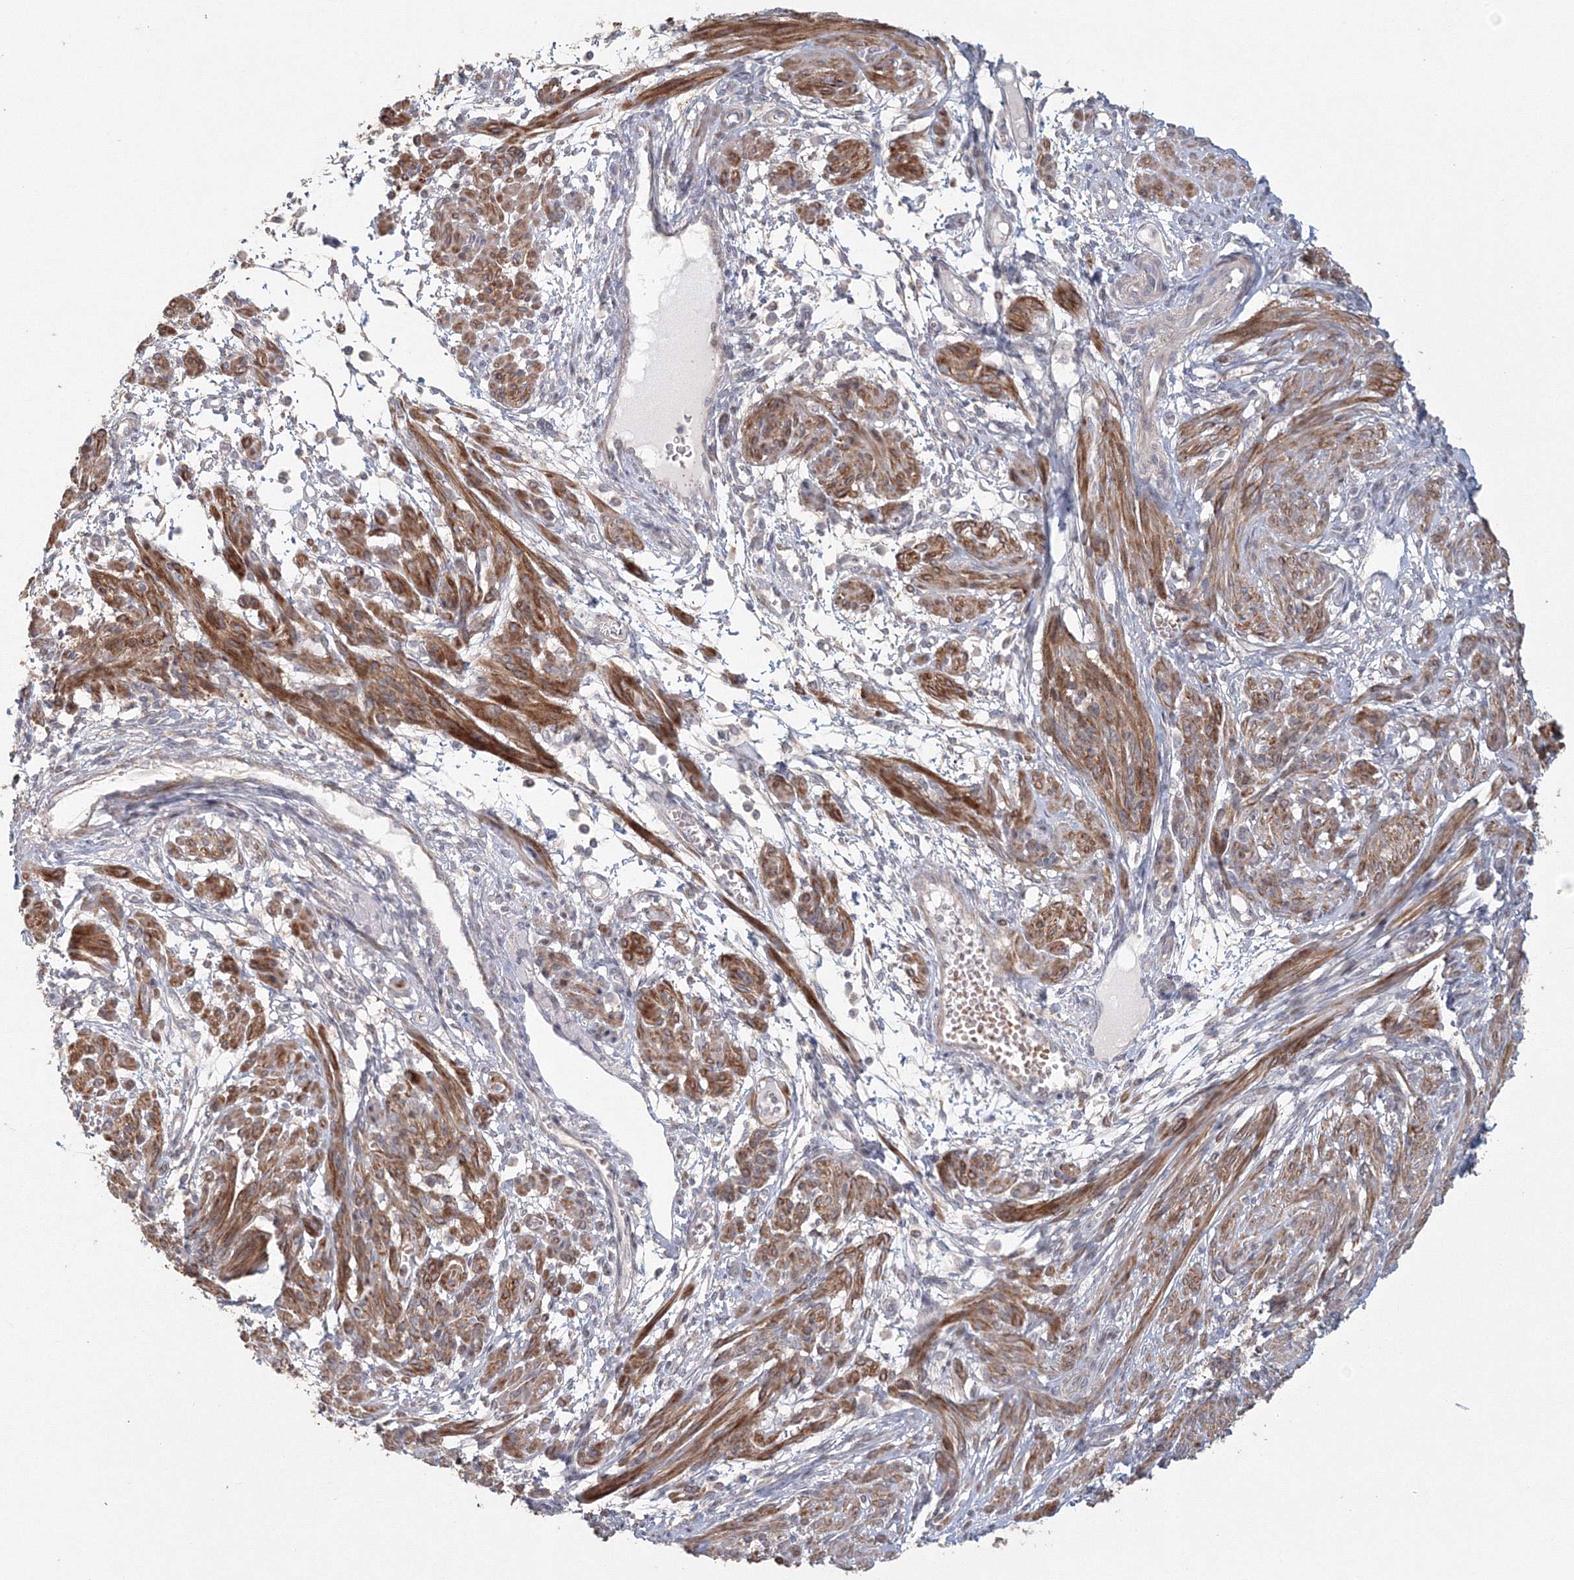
{"staining": {"intensity": "moderate", "quantity": ">75%", "location": "cytoplasmic/membranous"}, "tissue": "smooth muscle", "cell_type": "Smooth muscle cells", "image_type": "normal", "snomed": [{"axis": "morphology", "description": "Normal tissue, NOS"}, {"axis": "topography", "description": "Smooth muscle"}], "caption": "Normal smooth muscle was stained to show a protein in brown. There is medium levels of moderate cytoplasmic/membranous positivity in approximately >75% of smooth muscle cells.", "gene": "TACC2", "patient": {"sex": "female", "age": 39}}